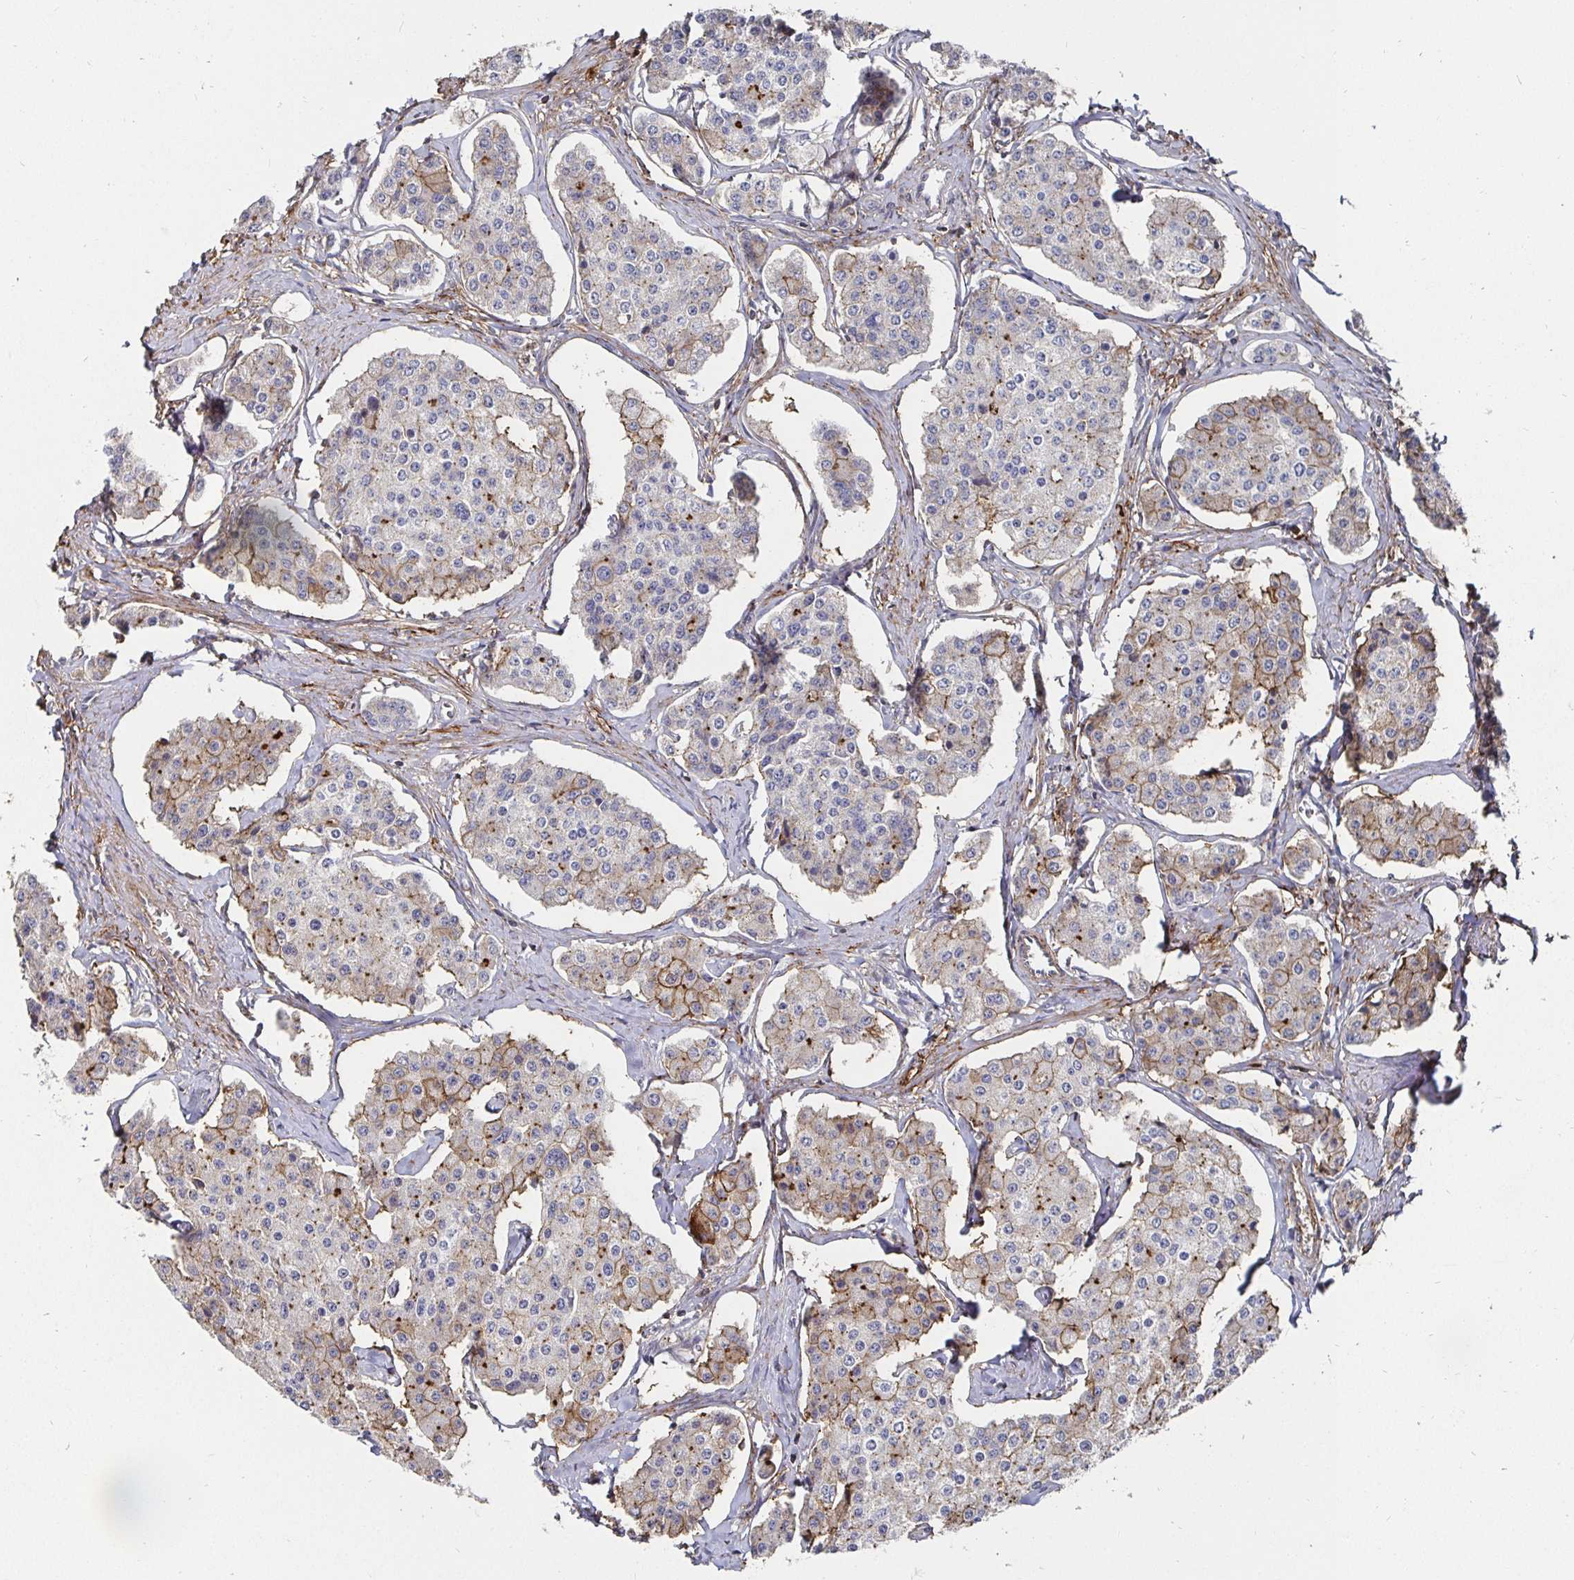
{"staining": {"intensity": "moderate", "quantity": "<25%", "location": "cytoplasmic/membranous"}, "tissue": "carcinoid", "cell_type": "Tumor cells", "image_type": "cancer", "snomed": [{"axis": "morphology", "description": "Carcinoid, malignant, NOS"}, {"axis": "topography", "description": "Small intestine"}], "caption": "Immunohistochemistry of carcinoid reveals low levels of moderate cytoplasmic/membranous positivity in about <25% of tumor cells.", "gene": "GJA4", "patient": {"sex": "female", "age": 65}}